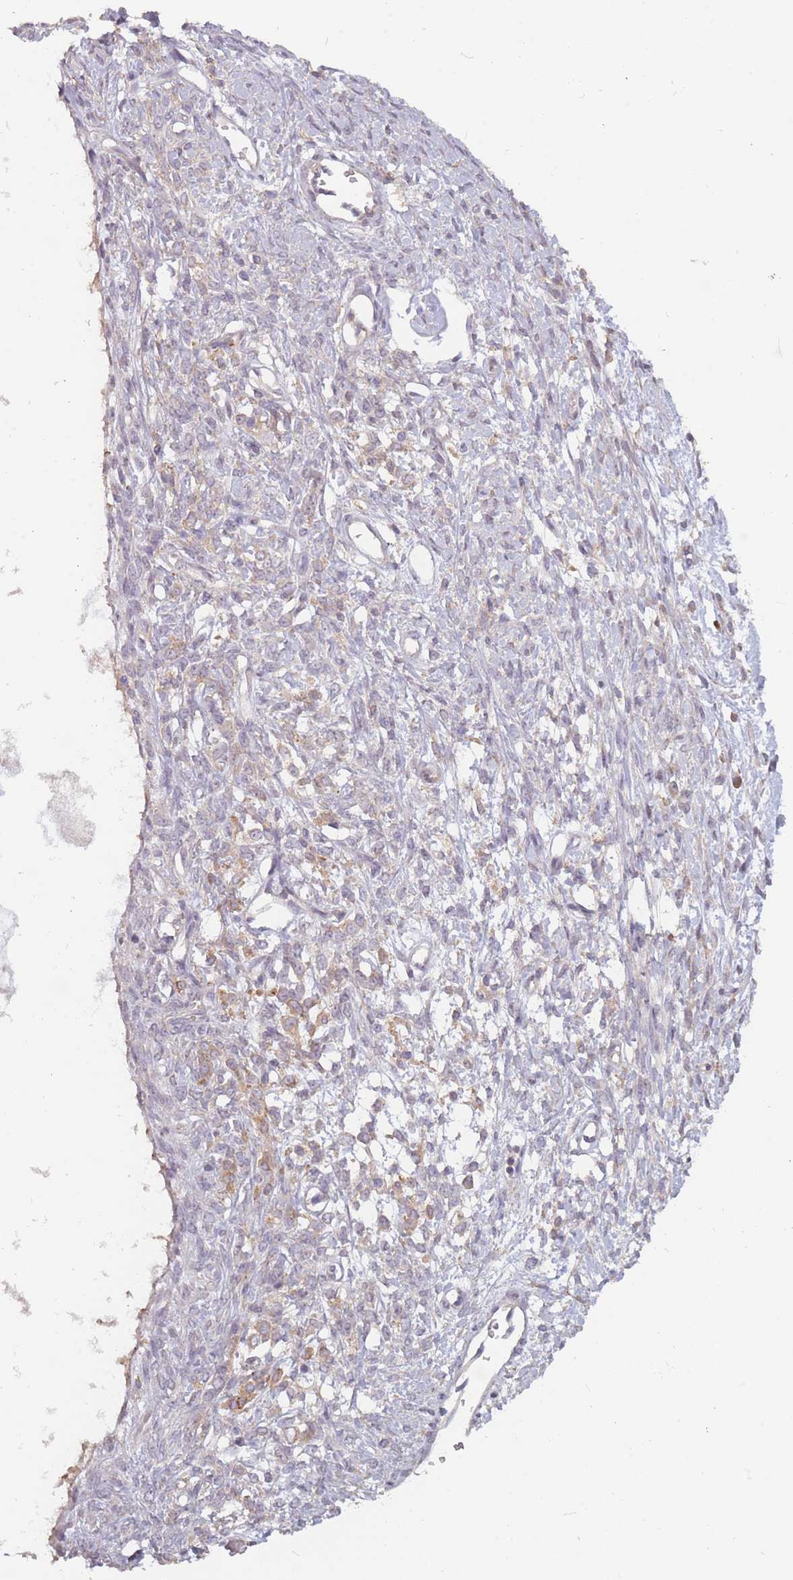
{"staining": {"intensity": "weak", "quantity": ">75%", "location": "cytoplasmic/membranous"}, "tissue": "ovarian cancer", "cell_type": "Tumor cells", "image_type": "cancer", "snomed": [{"axis": "morphology", "description": "Cystadenocarcinoma, mucinous, NOS"}, {"axis": "topography", "description": "Ovary"}], "caption": "A brown stain shows weak cytoplasmic/membranous positivity of a protein in ovarian mucinous cystadenocarcinoma tumor cells.", "gene": "TET3", "patient": {"sex": "female", "age": 73}}